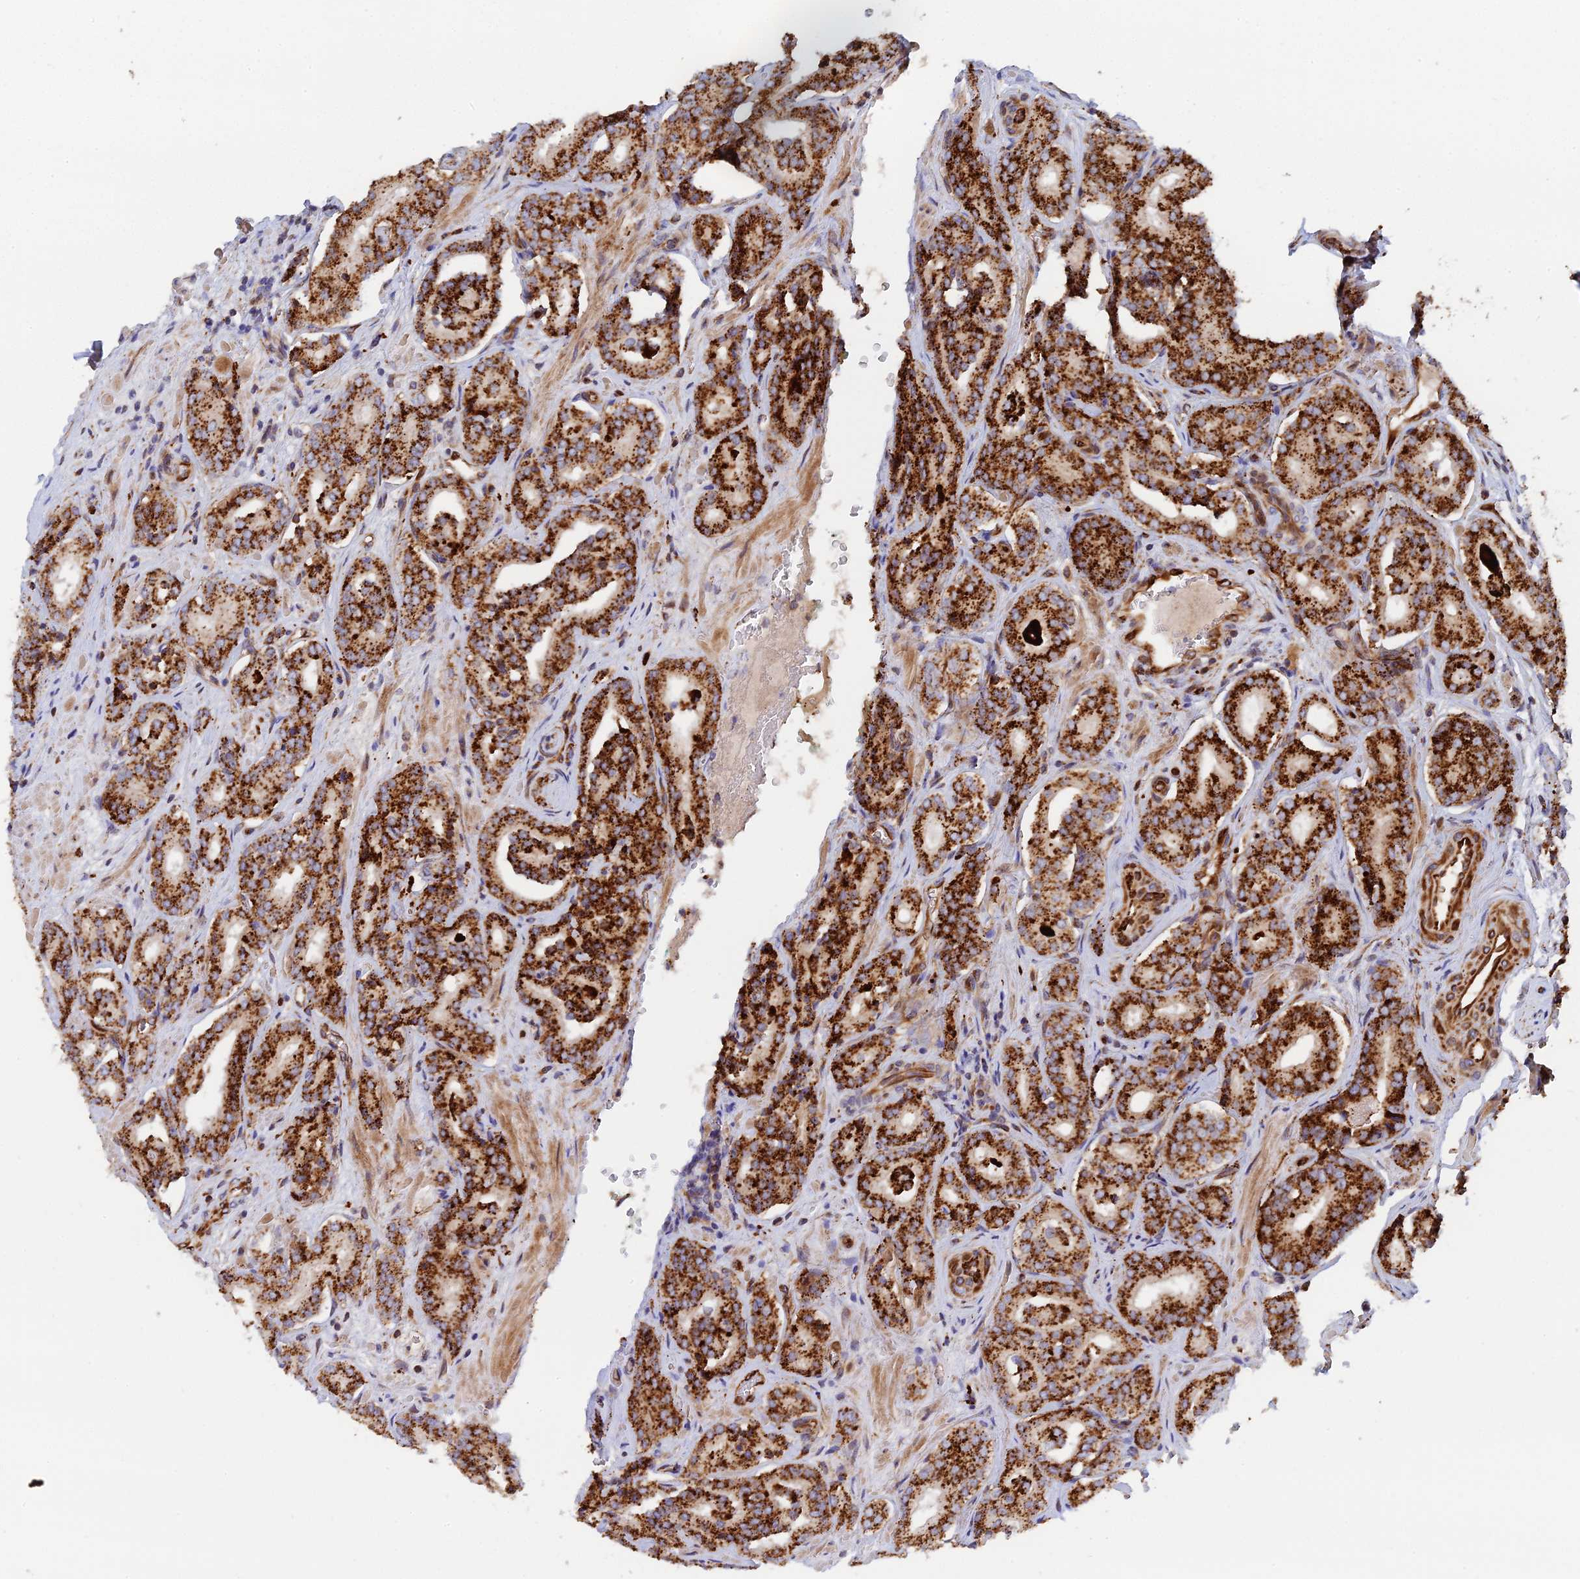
{"staining": {"intensity": "strong", "quantity": ">75%", "location": "cytoplasmic/membranous"}, "tissue": "prostate cancer", "cell_type": "Tumor cells", "image_type": "cancer", "snomed": [{"axis": "morphology", "description": "Adenocarcinoma, High grade"}, {"axis": "topography", "description": "Prostate"}], "caption": "Strong cytoplasmic/membranous protein expression is present in about >75% of tumor cells in prostate cancer.", "gene": "PPP2R3C", "patient": {"sex": "male", "age": 66}}